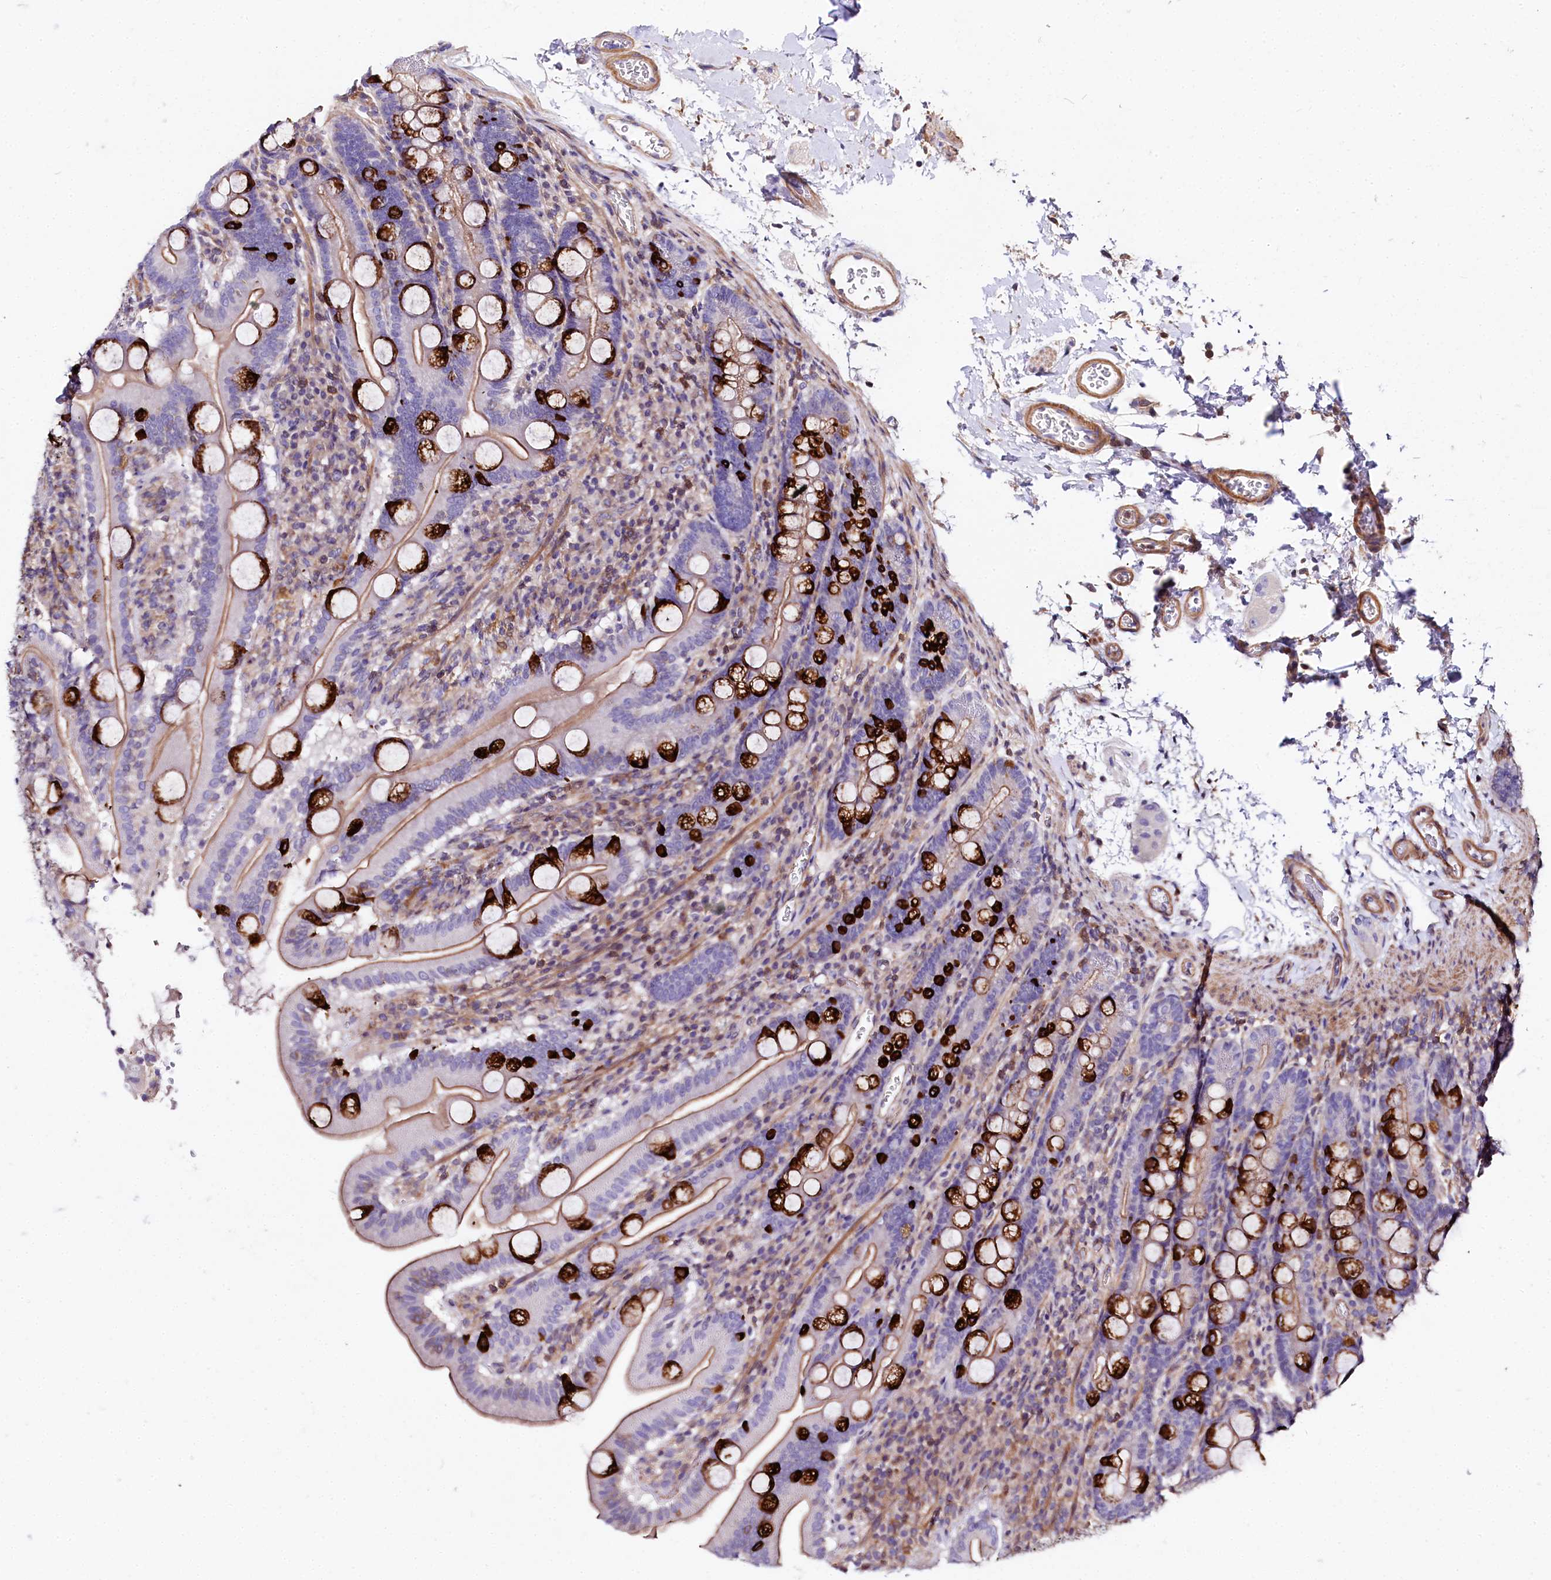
{"staining": {"intensity": "strong", "quantity": "<25%", "location": "cytoplasmic/membranous"}, "tissue": "duodenum", "cell_type": "Glandular cells", "image_type": "normal", "snomed": [{"axis": "morphology", "description": "Normal tissue, NOS"}, {"axis": "topography", "description": "Duodenum"}], "caption": "IHC (DAB (3,3'-diaminobenzidine)) staining of benign duodenum reveals strong cytoplasmic/membranous protein positivity in about <25% of glandular cells. The staining was performed using DAB (3,3'-diaminobenzidine), with brown indicating positive protein expression. Nuclei are stained blue with hematoxylin.", "gene": "FCHSD2", "patient": {"sex": "male", "age": 35}}